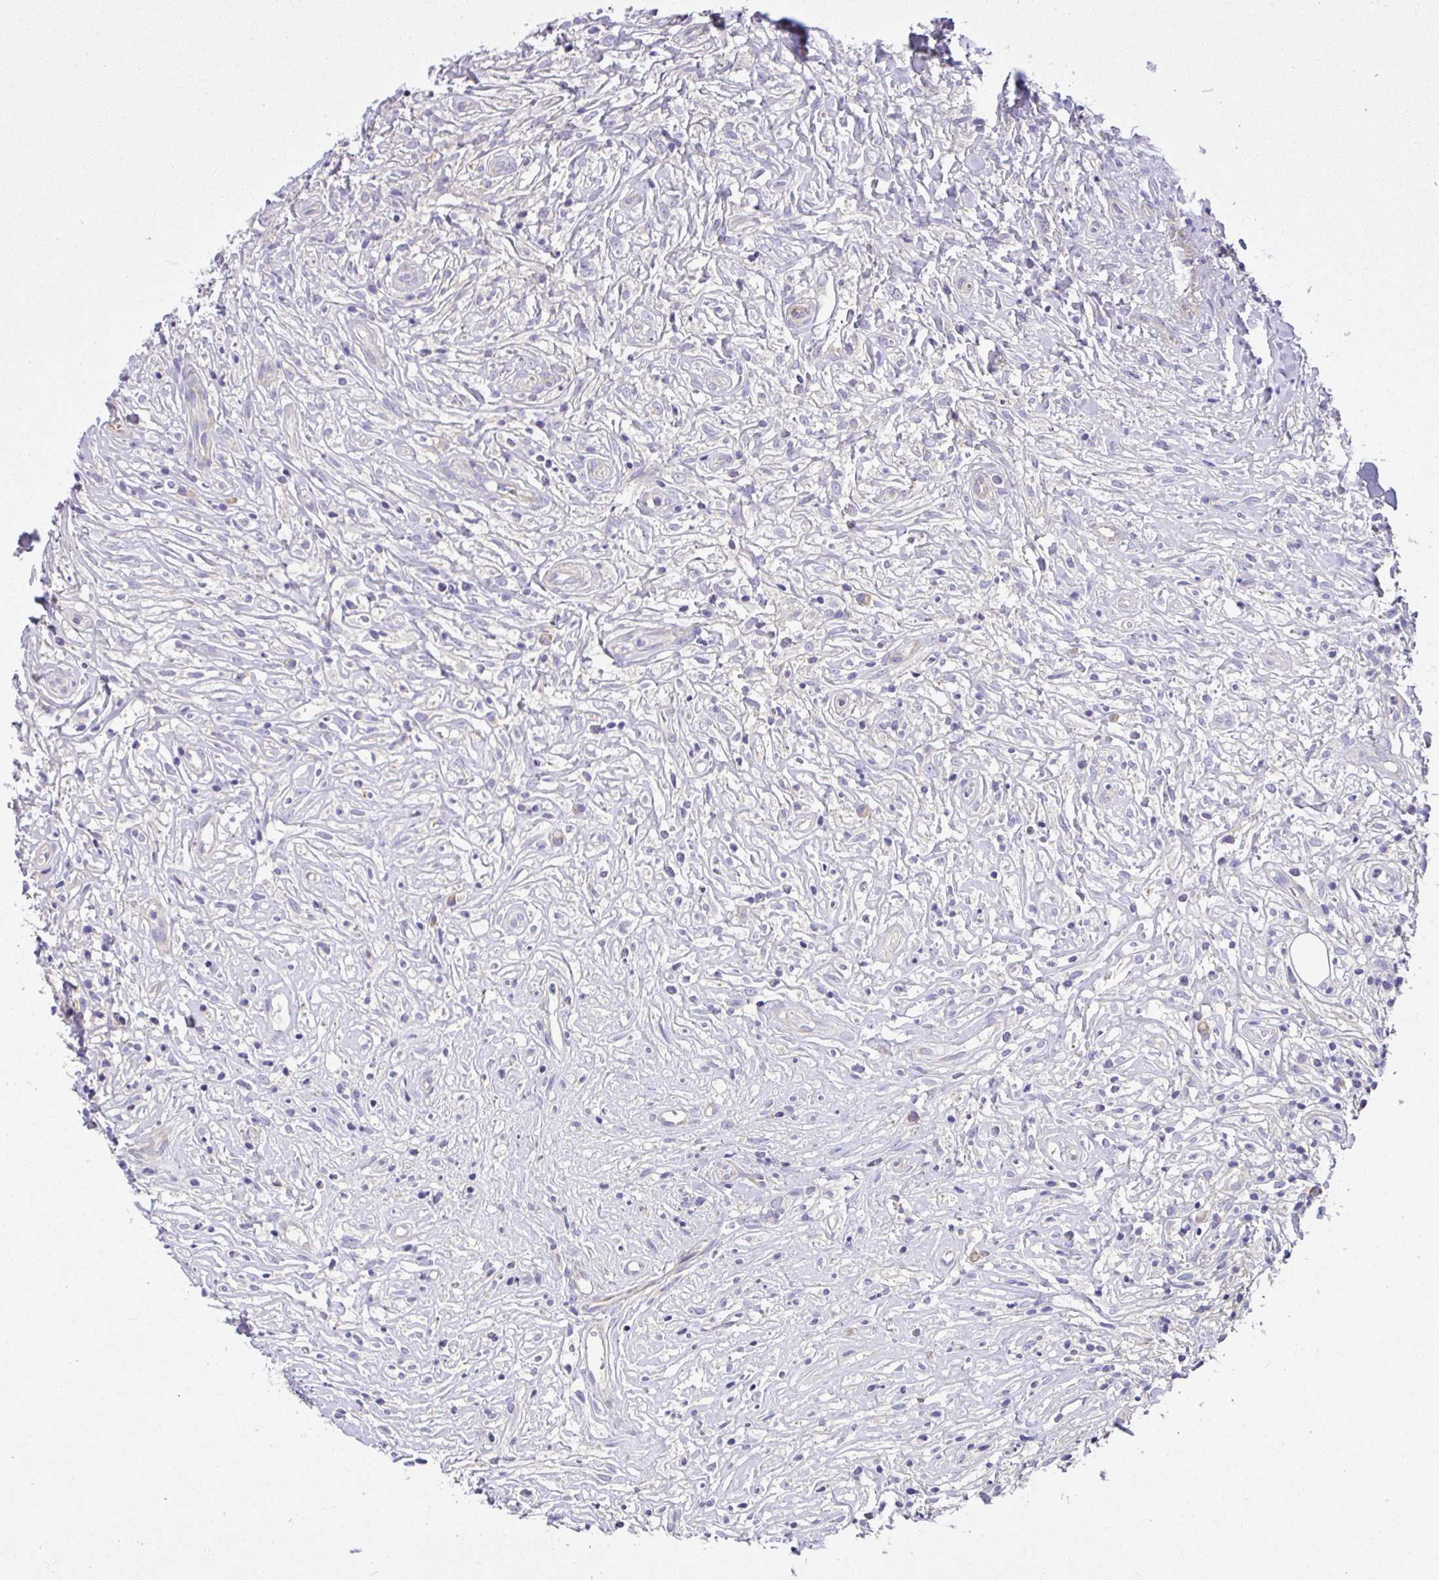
{"staining": {"intensity": "negative", "quantity": "none", "location": "none"}, "tissue": "lymphoma", "cell_type": "Tumor cells", "image_type": "cancer", "snomed": [{"axis": "morphology", "description": "Hodgkin's disease, NOS"}, {"axis": "topography", "description": "No Tissue"}], "caption": "An image of human lymphoma is negative for staining in tumor cells. Nuclei are stained in blue.", "gene": "GFPT2", "patient": {"sex": "female", "age": 21}}